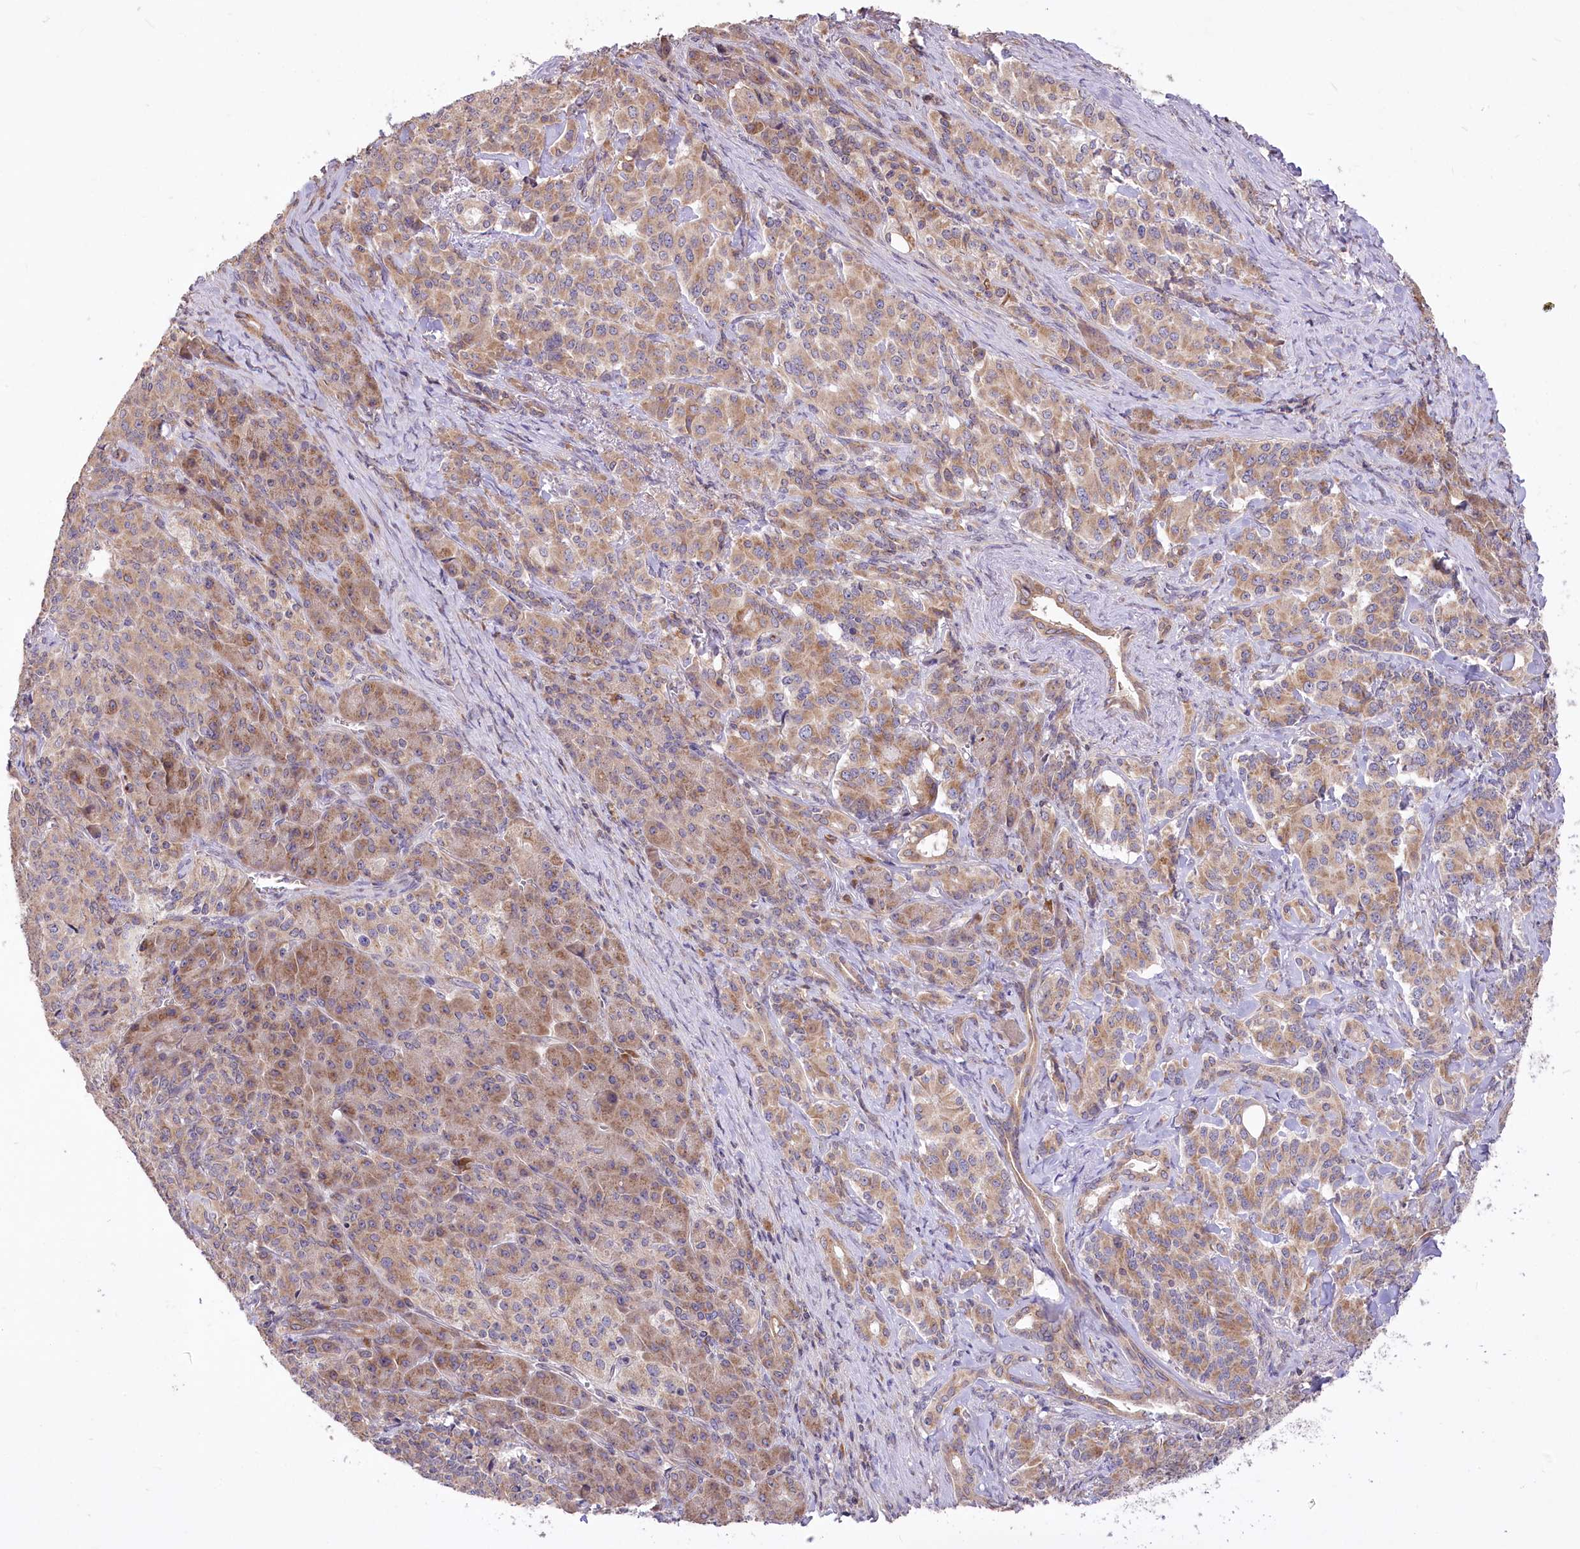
{"staining": {"intensity": "moderate", "quantity": ">75%", "location": "cytoplasmic/membranous"}, "tissue": "pancreatic cancer", "cell_type": "Tumor cells", "image_type": "cancer", "snomed": [{"axis": "morphology", "description": "Adenocarcinoma, NOS"}, {"axis": "topography", "description": "Pancreas"}], "caption": "Approximately >75% of tumor cells in human pancreatic adenocarcinoma reveal moderate cytoplasmic/membranous protein expression as visualized by brown immunohistochemical staining.", "gene": "STT3B", "patient": {"sex": "female", "age": 74}}